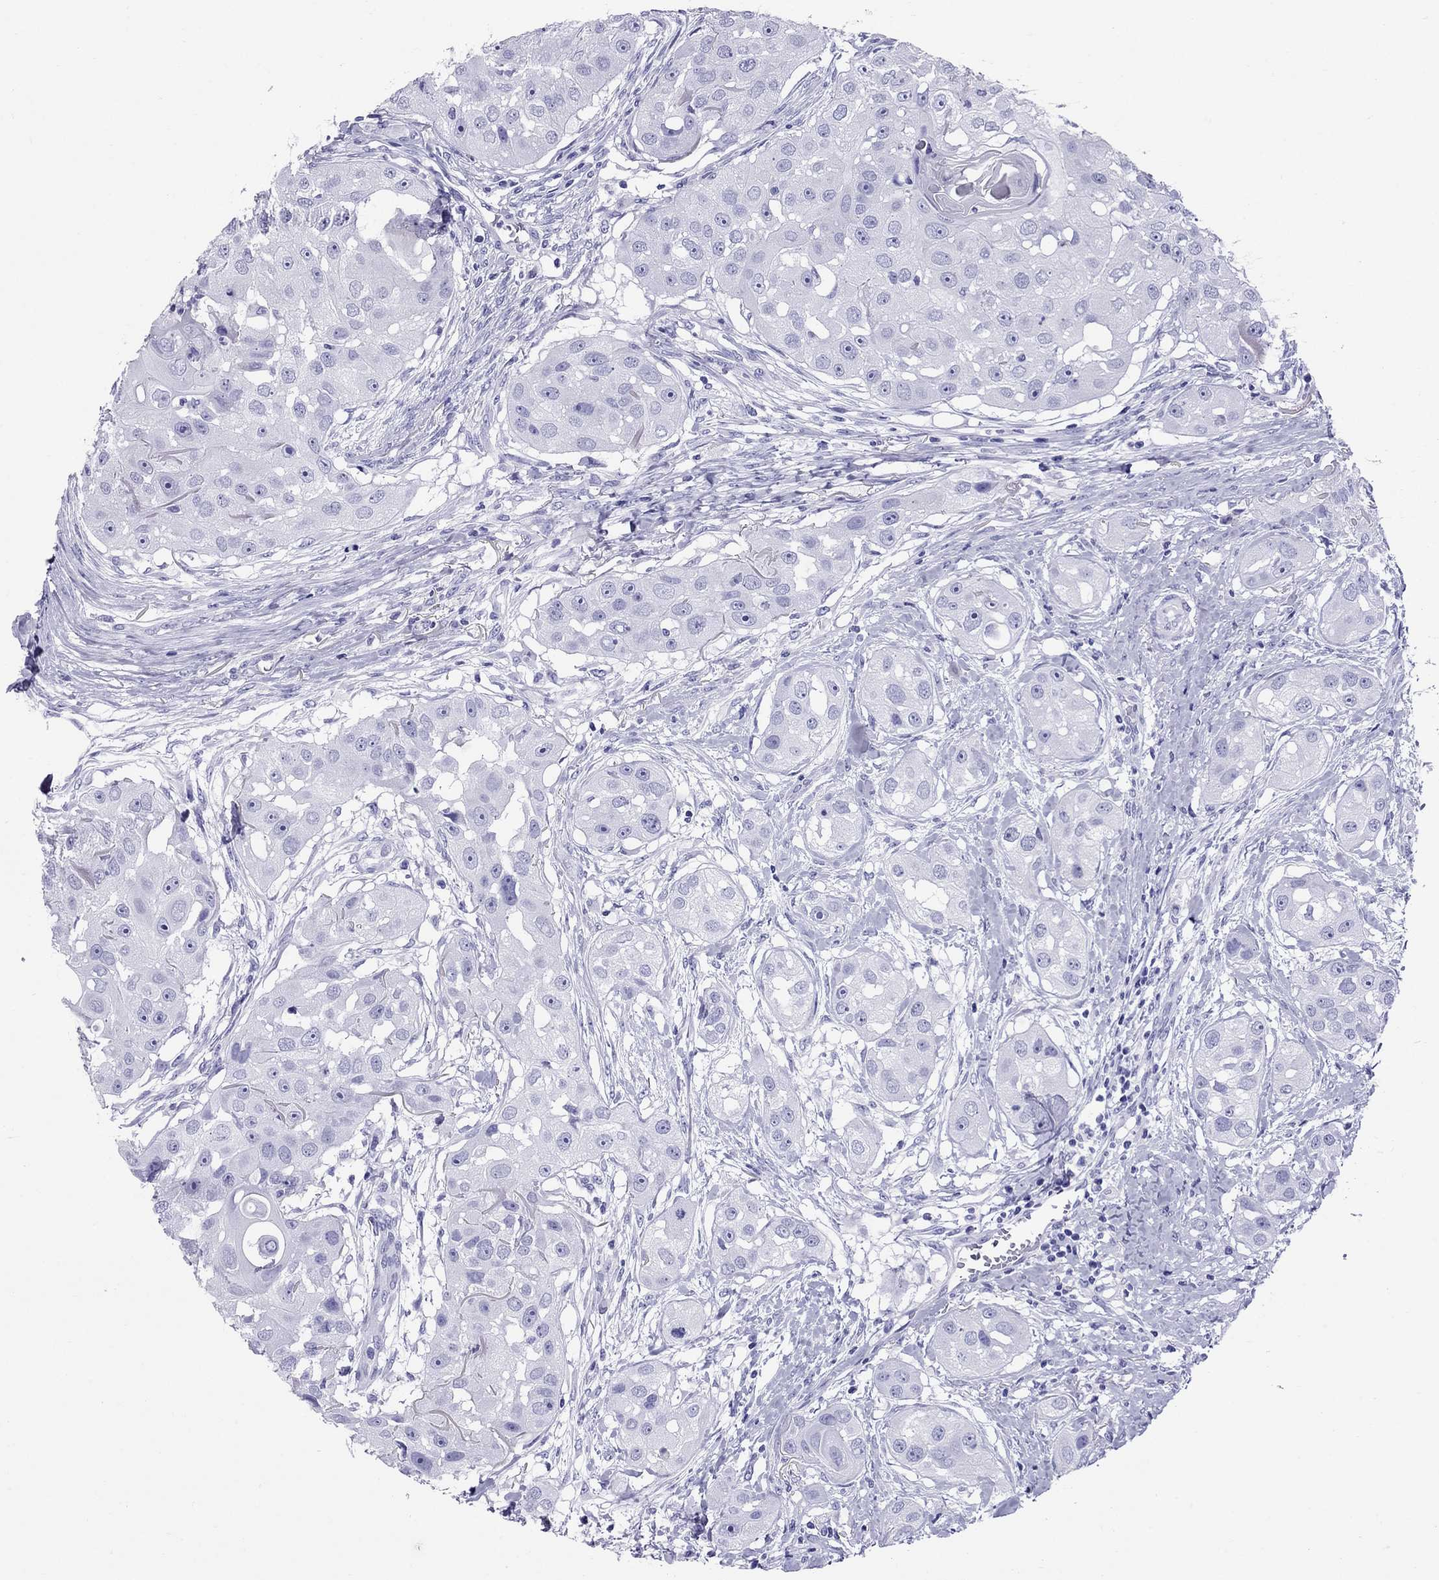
{"staining": {"intensity": "negative", "quantity": "none", "location": "none"}, "tissue": "head and neck cancer", "cell_type": "Tumor cells", "image_type": "cancer", "snomed": [{"axis": "morphology", "description": "Squamous cell carcinoma, NOS"}, {"axis": "topography", "description": "Head-Neck"}], "caption": "Tumor cells show no significant staining in head and neck cancer. Nuclei are stained in blue.", "gene": "AVPR1B", "patient": {"sex": "male", "age": 51}}